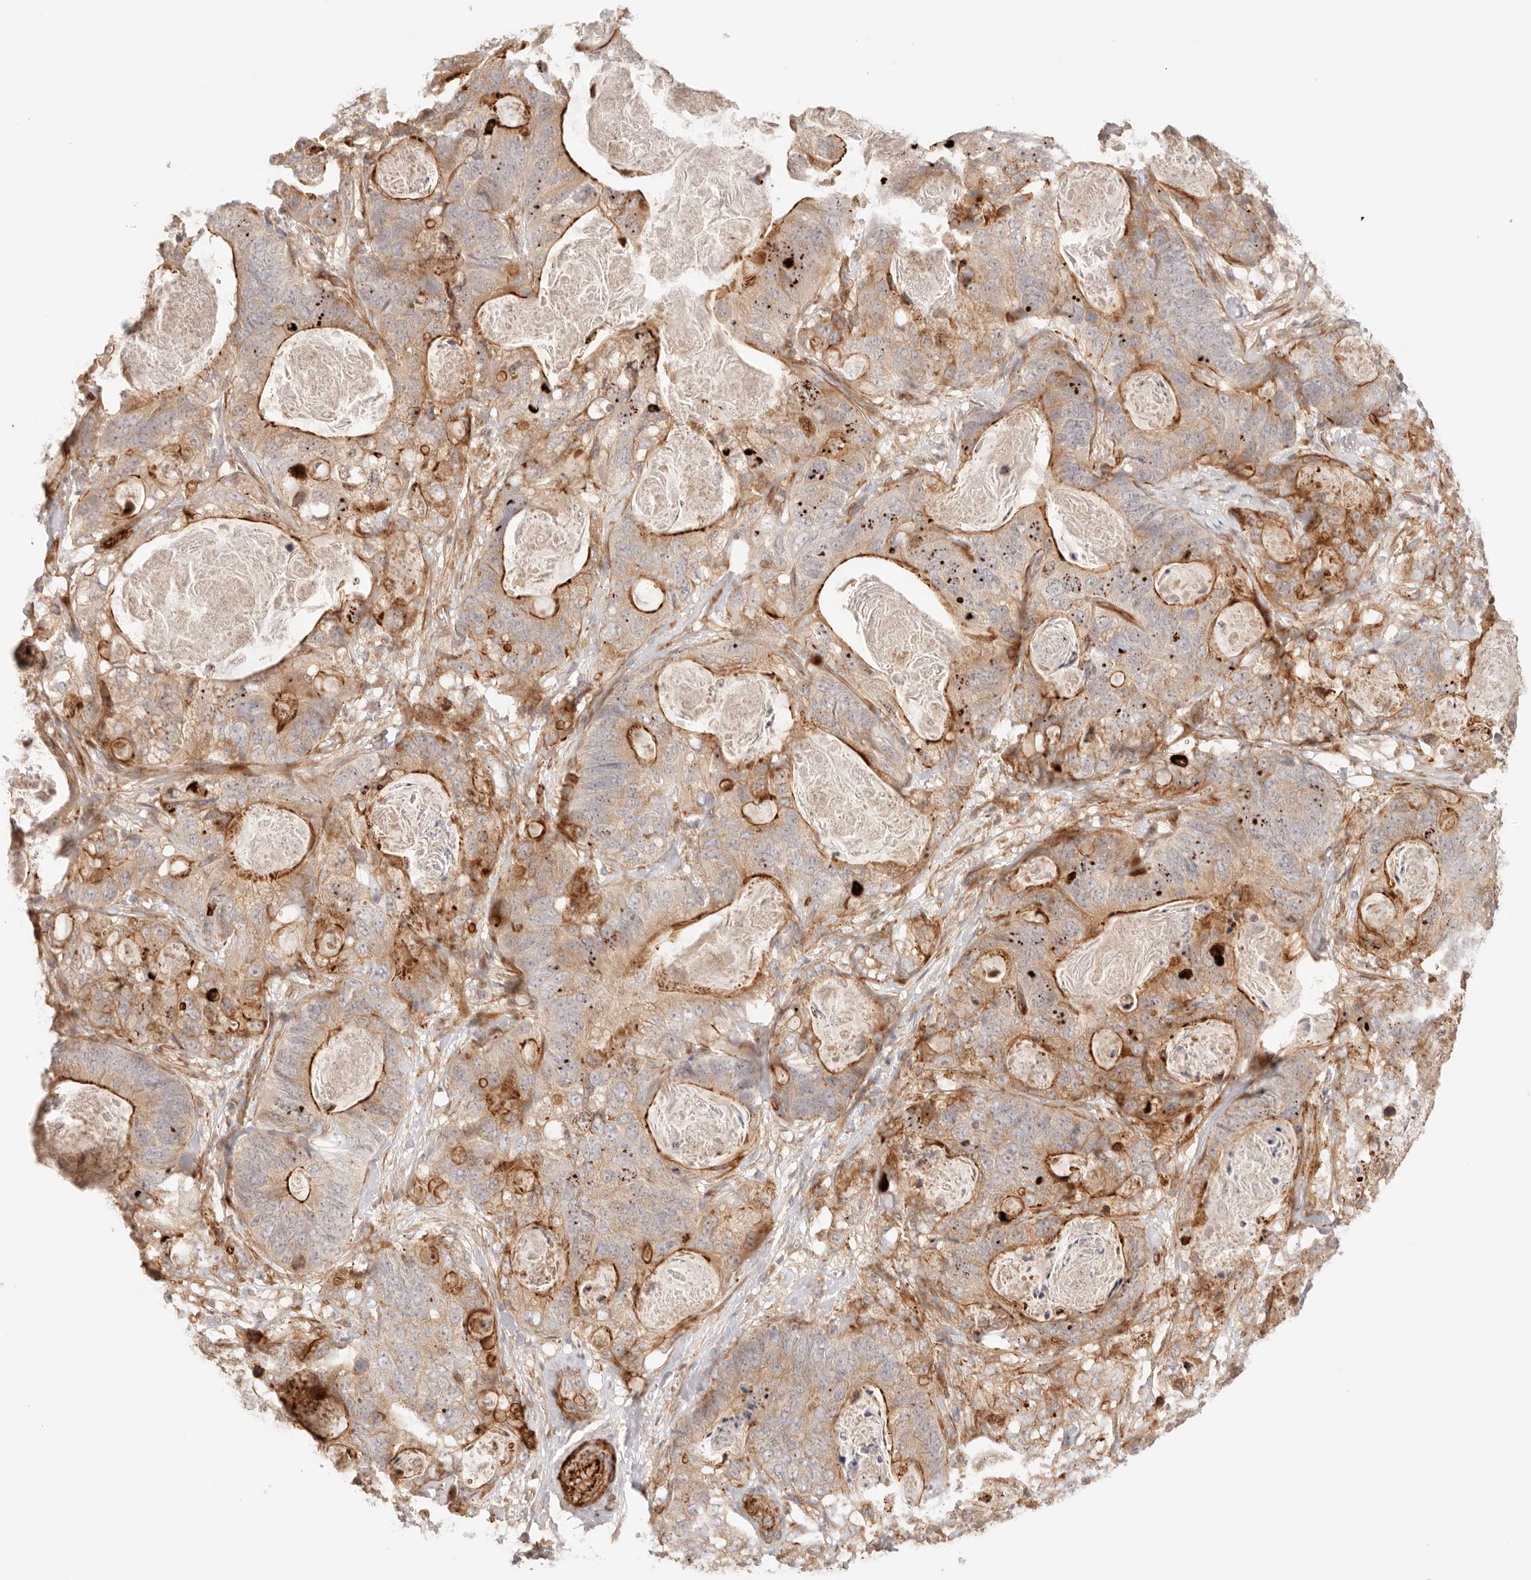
{"staining": {"intensity": "moderate", "quantity": "25%-75%", "location": "cytoplasmic/membranous"}, "tissue": "stomach cancer", "cell_type": "Tumor cells", "image_type": "cancer", "snomed": [{"axis": "morphology", "description": "Normal tissue, NOS"}, {"axis": "morphology", "description": "Adenocarcinoma, NOS"}, {"axis": "topography", "description": "Stomach"}], "caption": "Moderate cytoplasmic/membranous protein expression is seen in about 25%-75% of tumor cells in stomach cancer. The staining was performed using DAB (3,3'-diaminobenzidine), with brown indicating positive protein expression. Nuclei are stained blue with hematoxylin.", "gene": "IL1R2", "patient": {"sex": "female", "age": 89}}